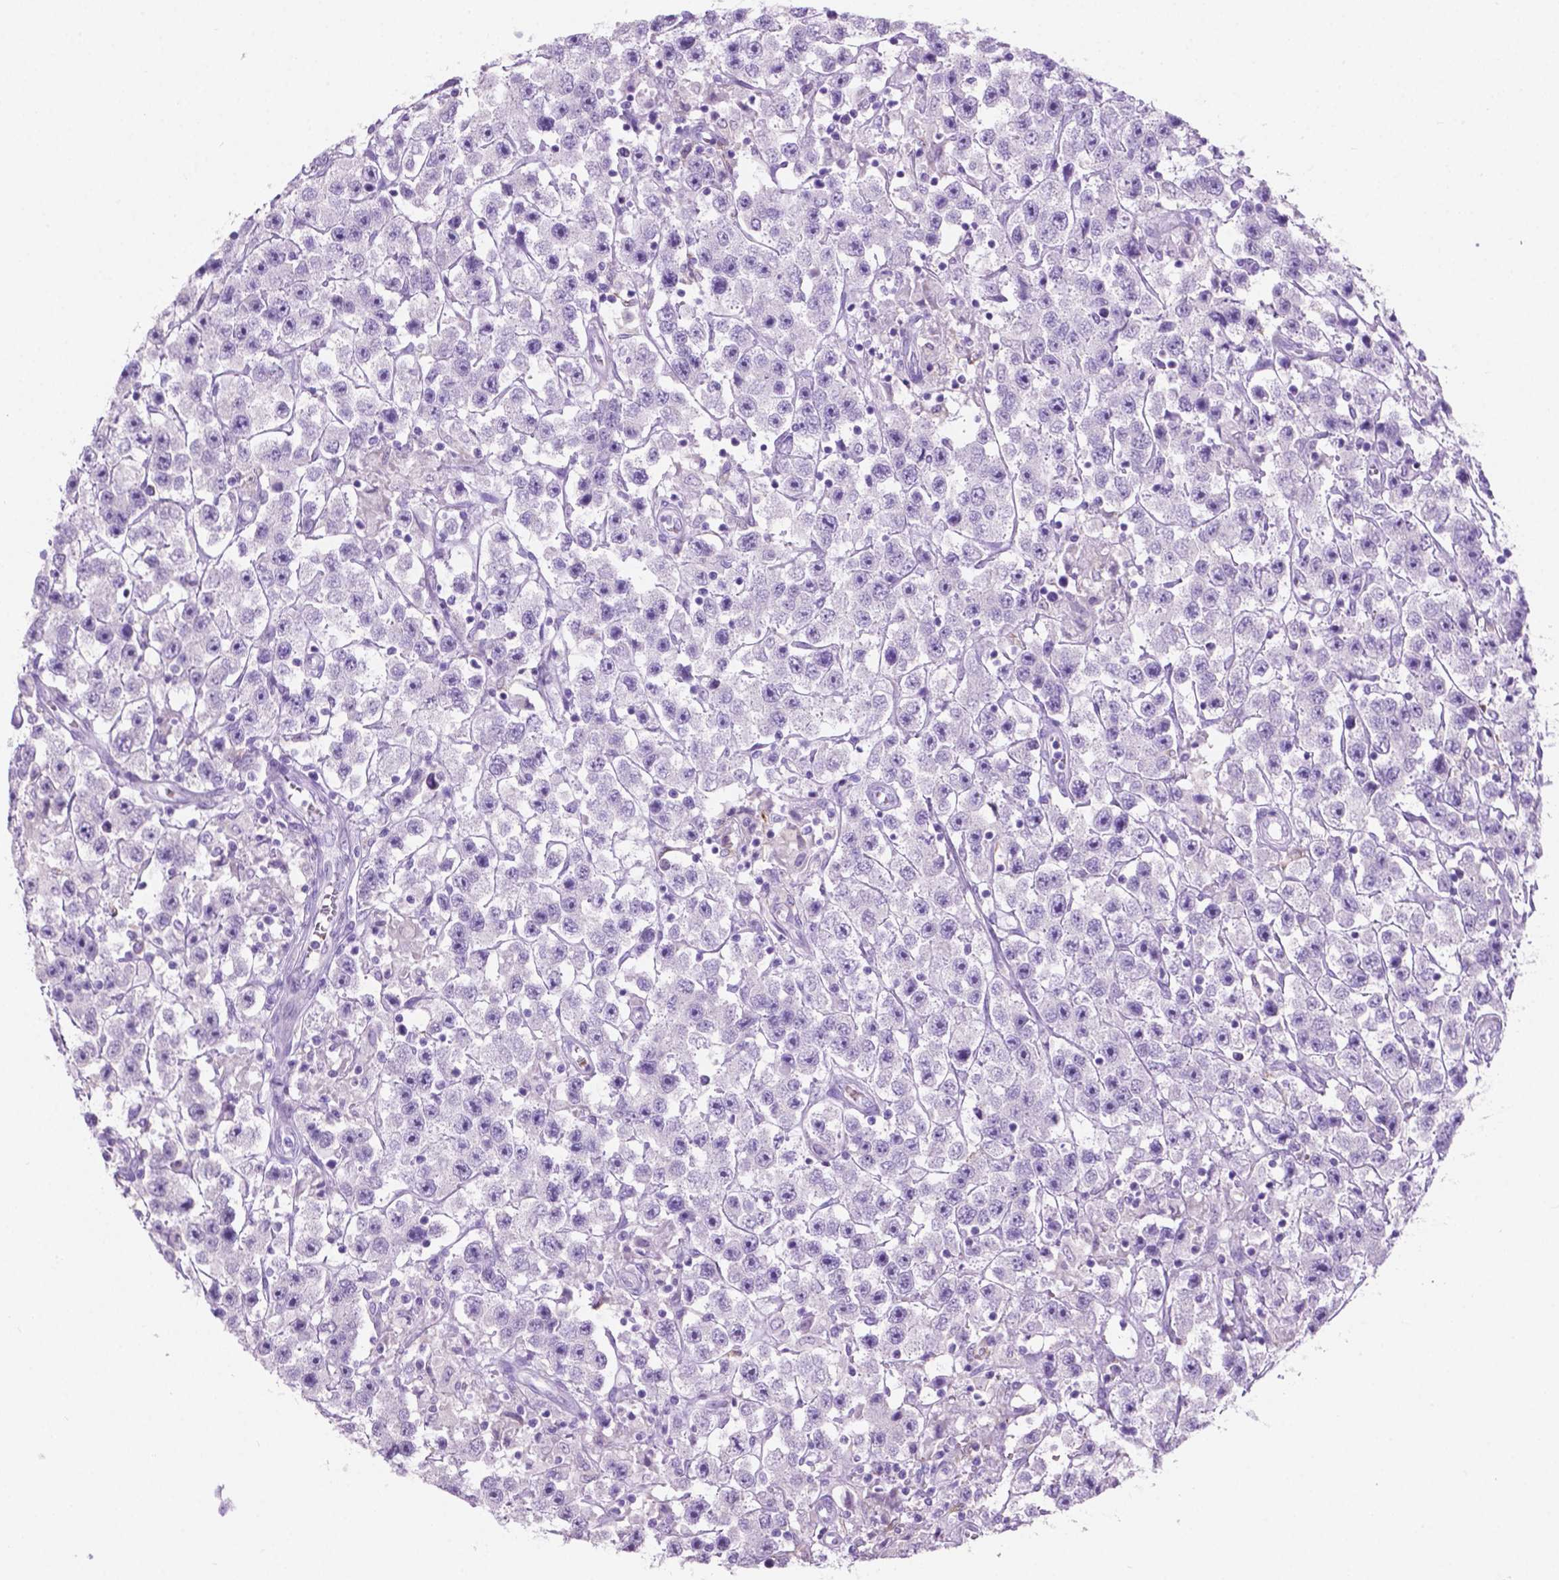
{"staining": {"intensity": "negative", "quantity": "none", "location": "none"}, "tissue": "testis cancer", "cell_type": "Tumor cells", "image_type": "cancer", "snomed": [{"axis": "morphology", "description": "Seminoma, NOS"}, {"axis": "topography", "description": "Testis"}], "caption": "Immunohistochemical staining of testis cancer exhibits no significant expression in tumor cells.", "gene": "GRIN2B", "patient": {"sex": "male", "age": 45}}